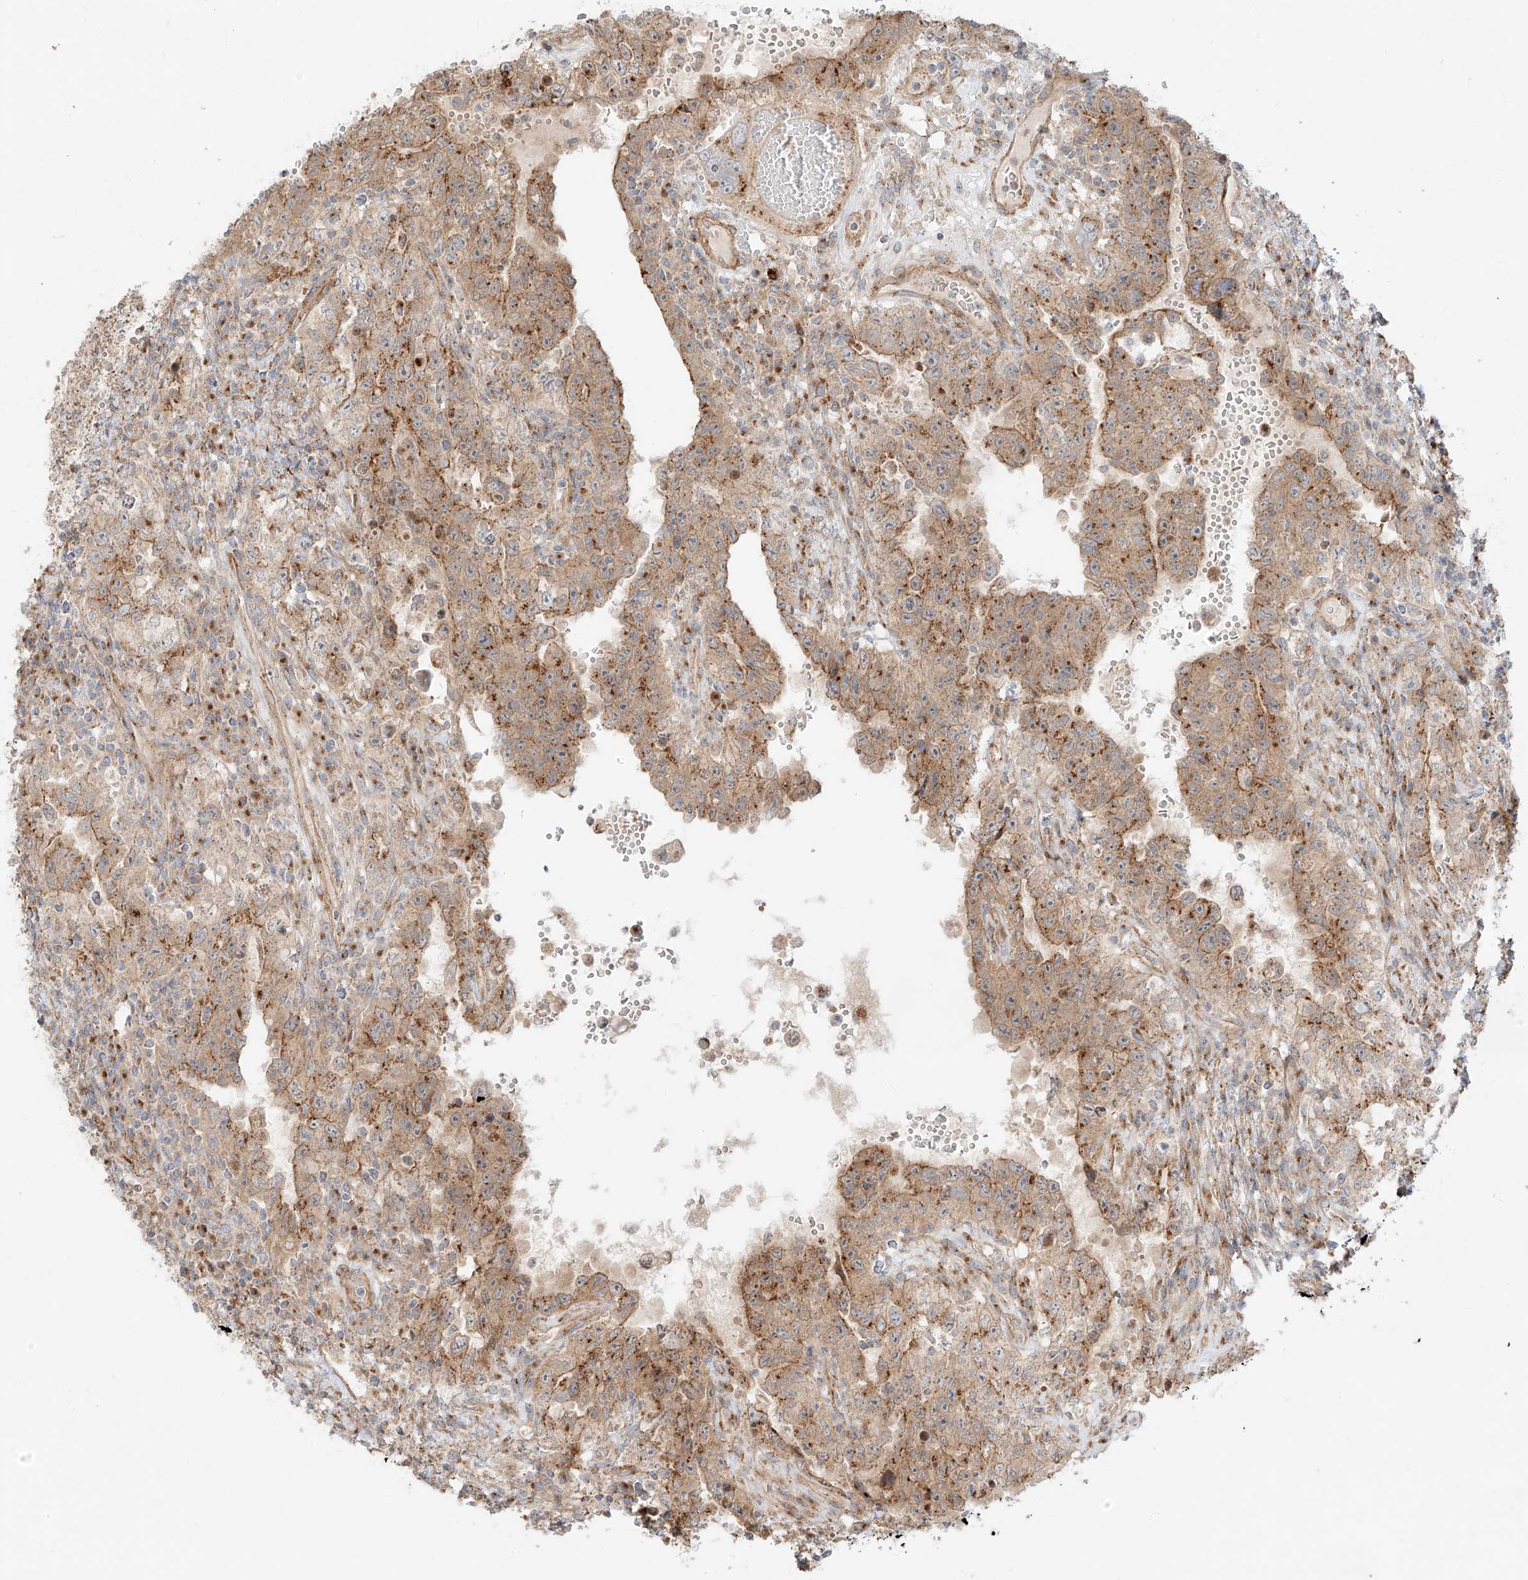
{"staining": {"intensity": "moderate", "quantity": ">75%", "location": "cytoplasmic/membranous"}, "tissue": "testis cancer", "cell_type": "Tumor cells", "image_type": "cancer", "snomed": [{"axis": "morphology", "description": "Carcinoma, Embryonal, NOS"}, {"axis": "topography", "description": "Testis"}], "caption": "Embryonal carcinoma (testis) was stained to show a protein in brown. There is medium levels of moderate cytoplasmic/membranous staining in approximately >75% of tumor cells. (DAB = brown stain, brightfield microscopy at high magnification).", "gene": "ZNF287", "patient": {"sex": "male", "age": 26}}